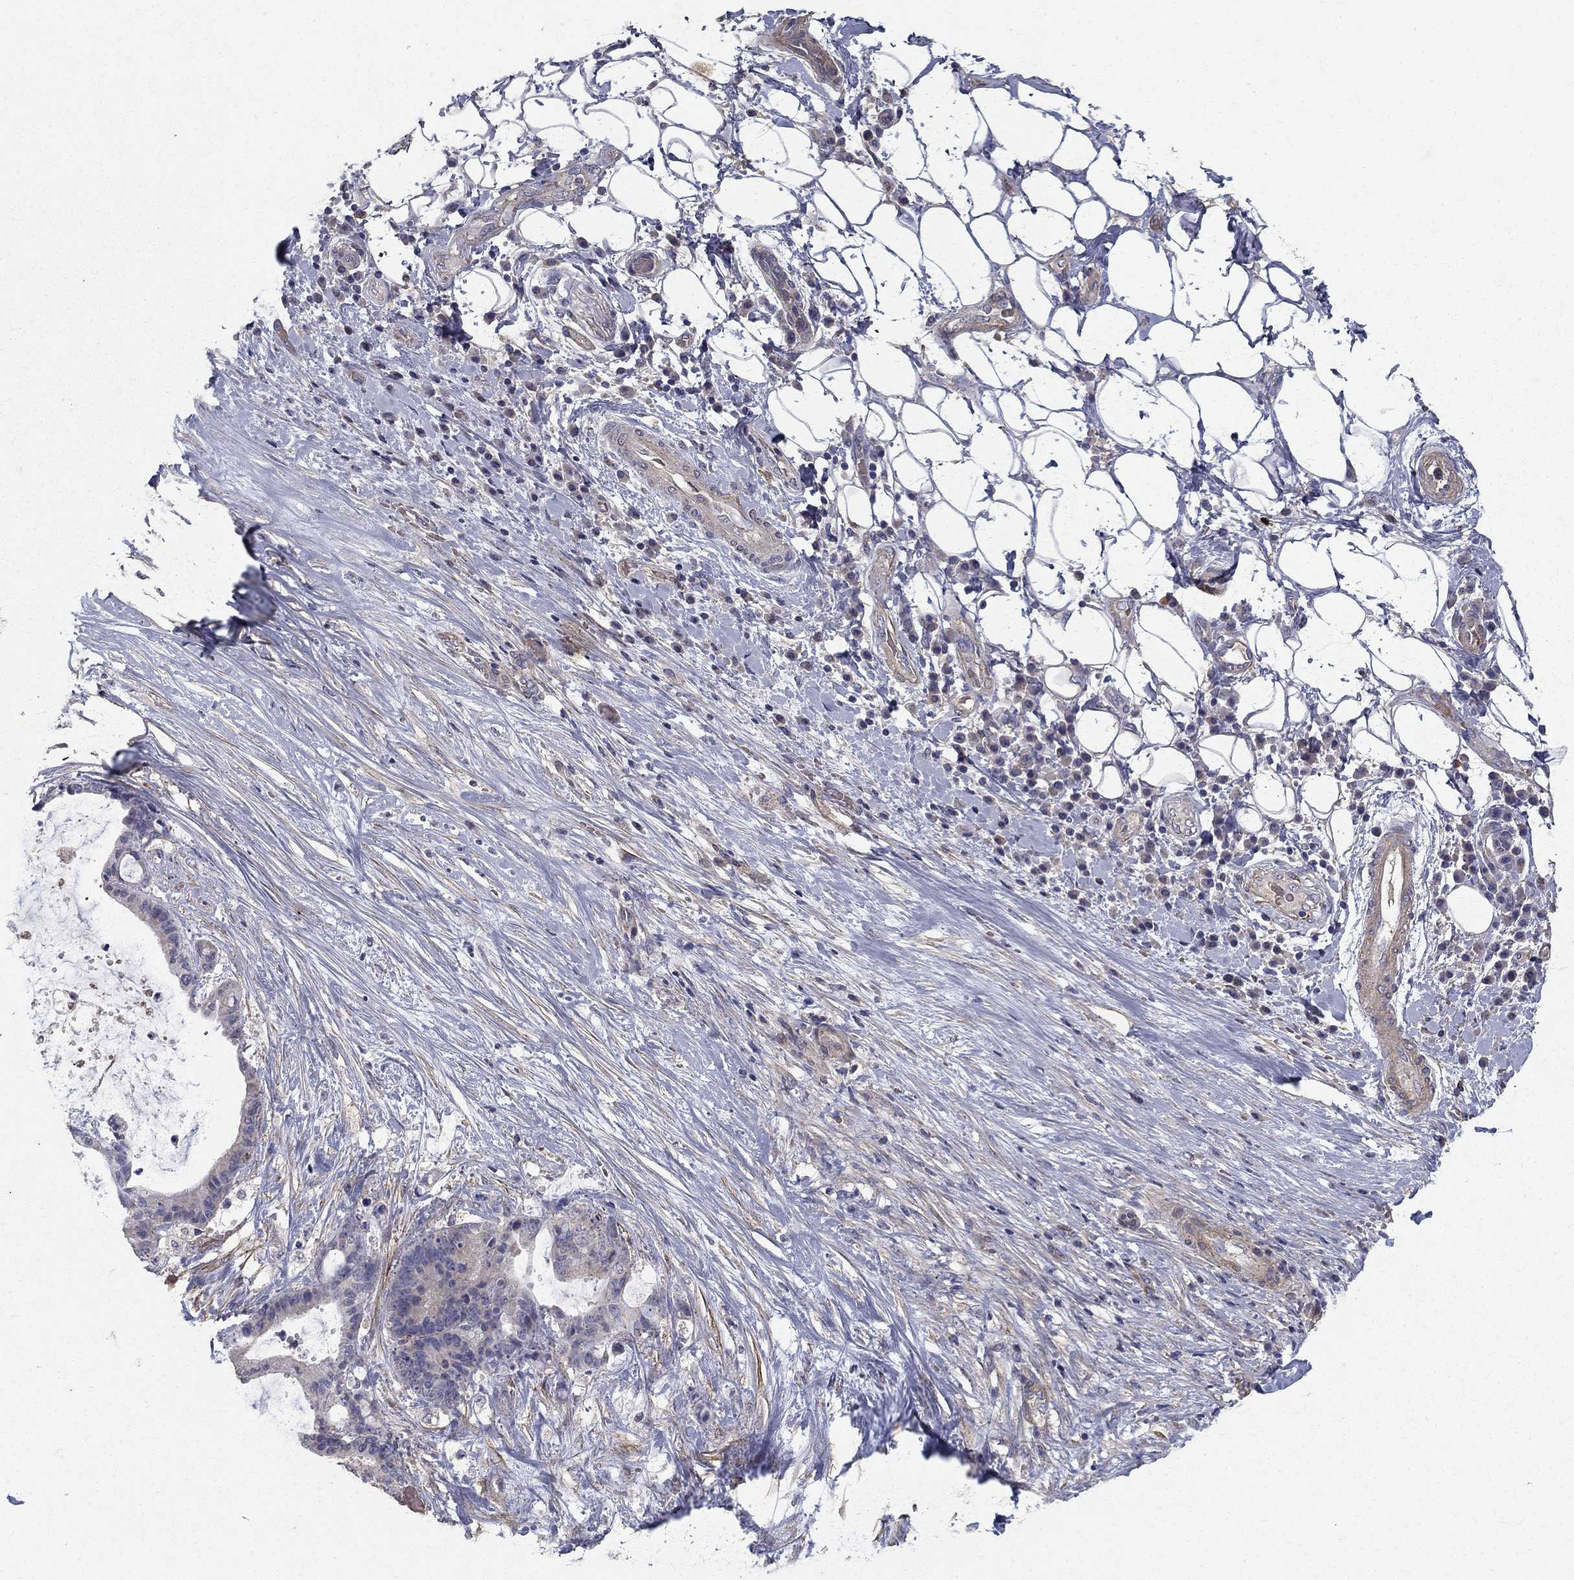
{"staining": {"intensity": "negative", "quantity": "none", "location": "none"}, "tissue": "liver cancer", "cell_type": "Tumor cells", "image_type": "cancer", "snomed": [{"axis": "morphology", "description": "Cholangiocarcinoma"}, {"axis": "topography", "description": "Liver"}], "caption": "DAB (3,3'-diaminobenzidine) immunohistochemical staining of human liver cancer (cholangiocarcinoma) exhibits no significant staining in tumor cells.", "gene": "MPP2", "patient": {"sex": "female", "age": 73}}